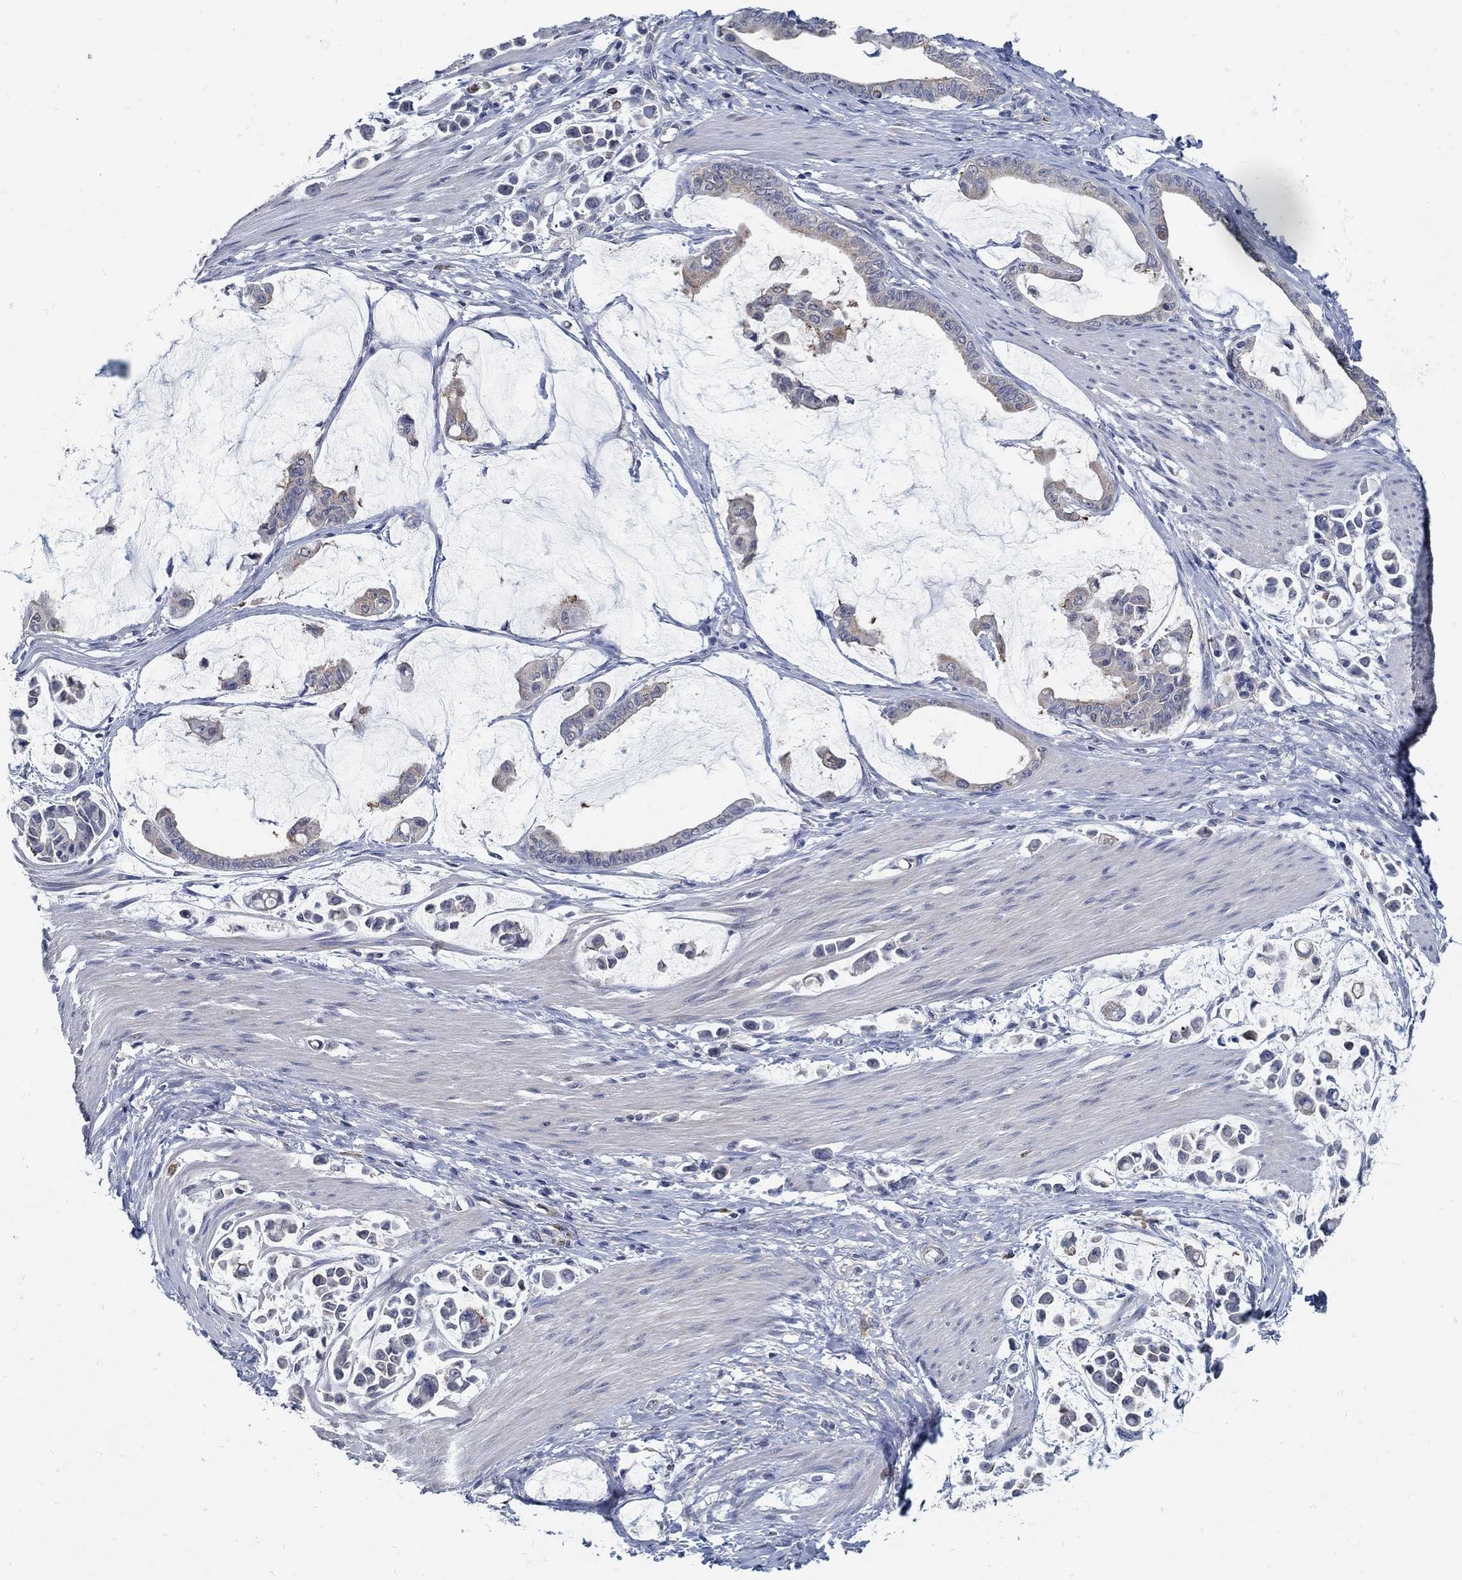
{"staining": {"intensity": "weak", "quantity": "<25%", "location": "cytoplasmic/membranous"}, "tissue": "stomach cancer", "cell_type": "Tumor cells", "image_type": "cancer", "snomed": [{"axis": "morphology", "description": "Adenocarcinoma, NOS"}, {"axis": "topography", "description": "Stomach"}], "caption": "The image exhibits no significant staining in tumor cells of stomach adenocarcinoma. (DAB (3,3'-diaminobenzidine) IHC, high magnification).", "gene": "PCDH11X", "patient": {"sex": "male", "age": 82}}